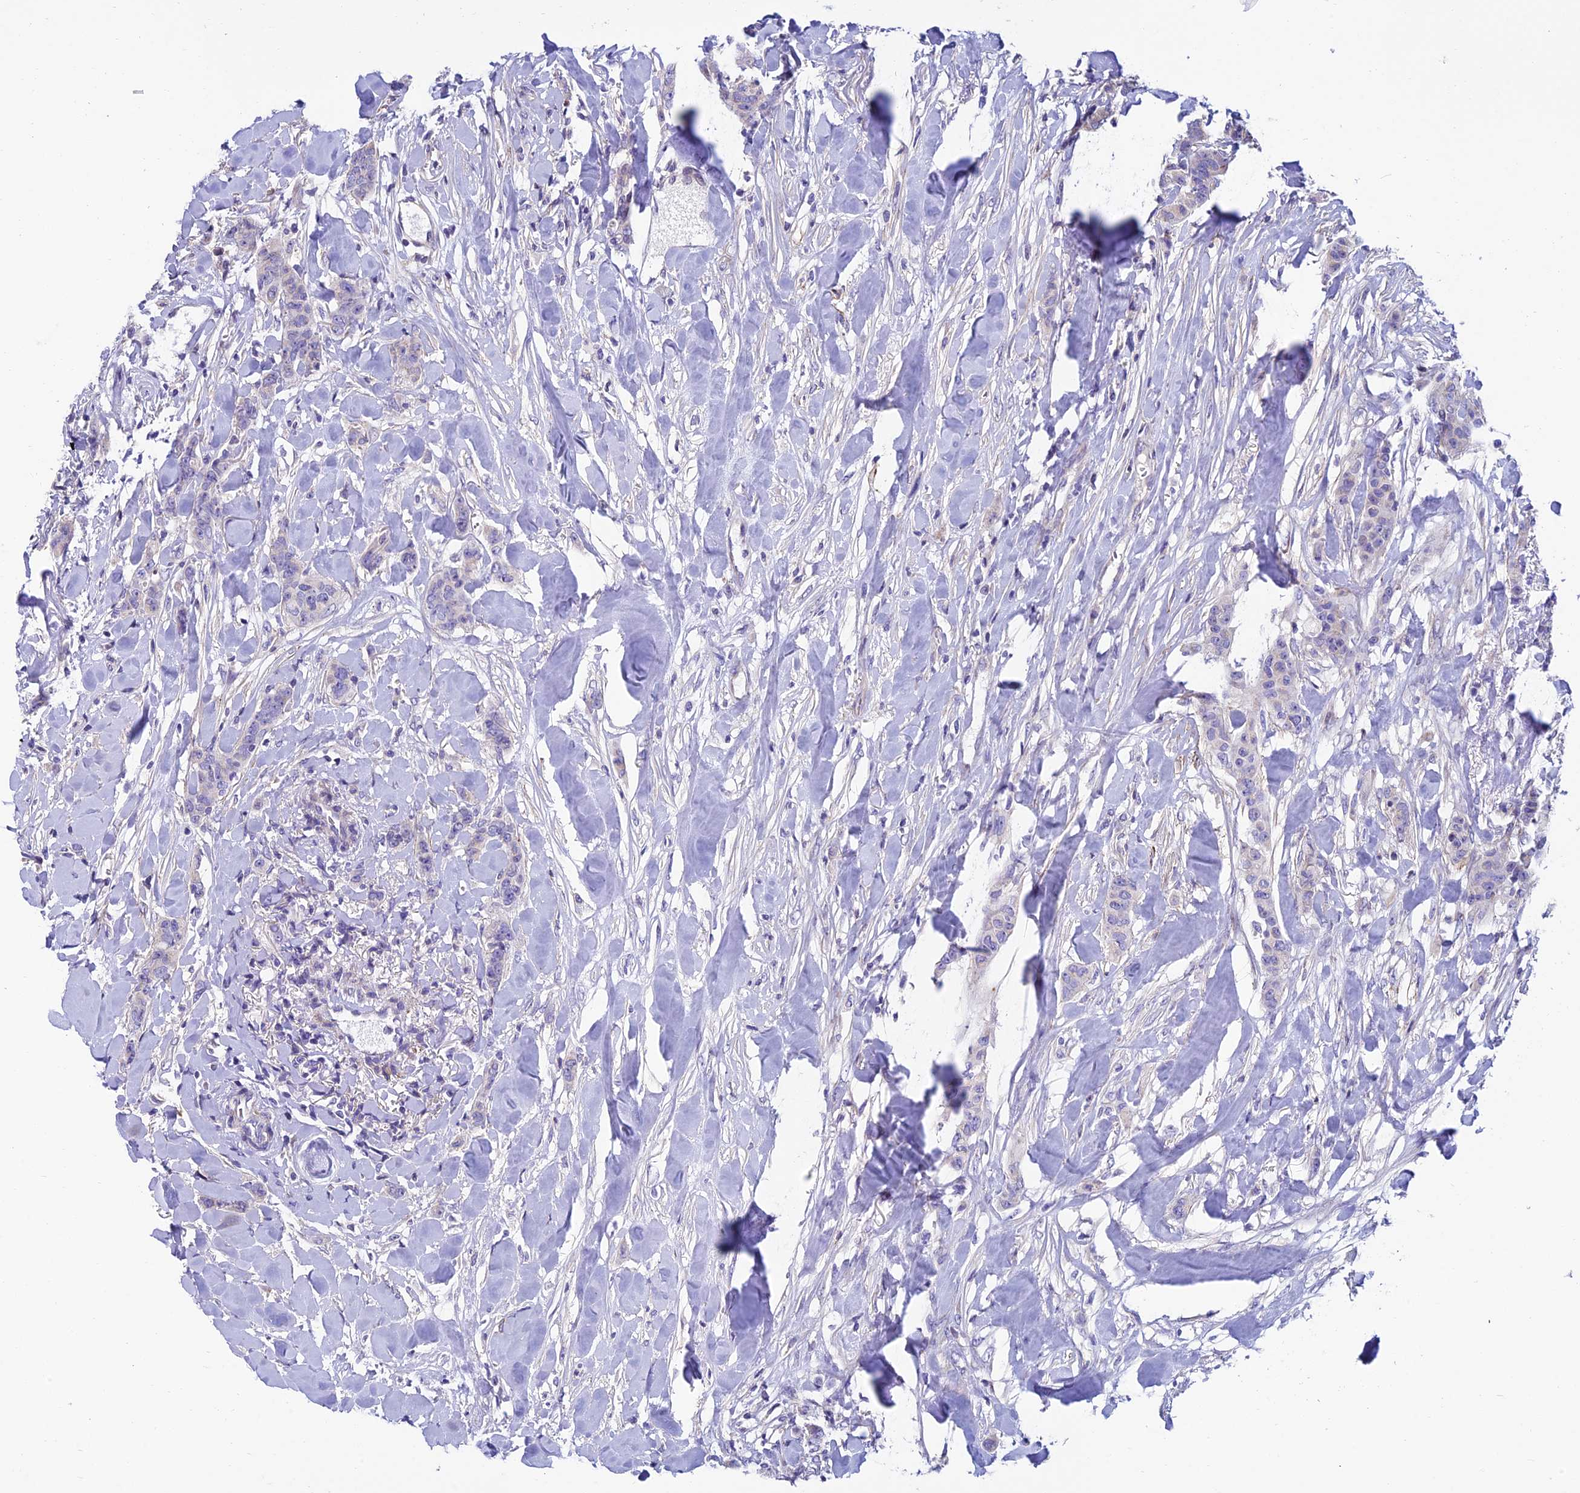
{"staining": {"intensity": "negative", "quantity": "none", "location": "none"}, "tissue": "breast cancer", "cell_type": "Tumor cells", "image_type": "cancer", "snomed": [{"axis": "morphology", "description": "Duct carcinoma"}, {"axis": "topography", "description": "Breast"}], "caption": "Tumor cells show no significant protein expression in invasive ductal carcinoma (breast).", "gene": "FAM178B", "patient": {"sex": "female", "age": 40}}